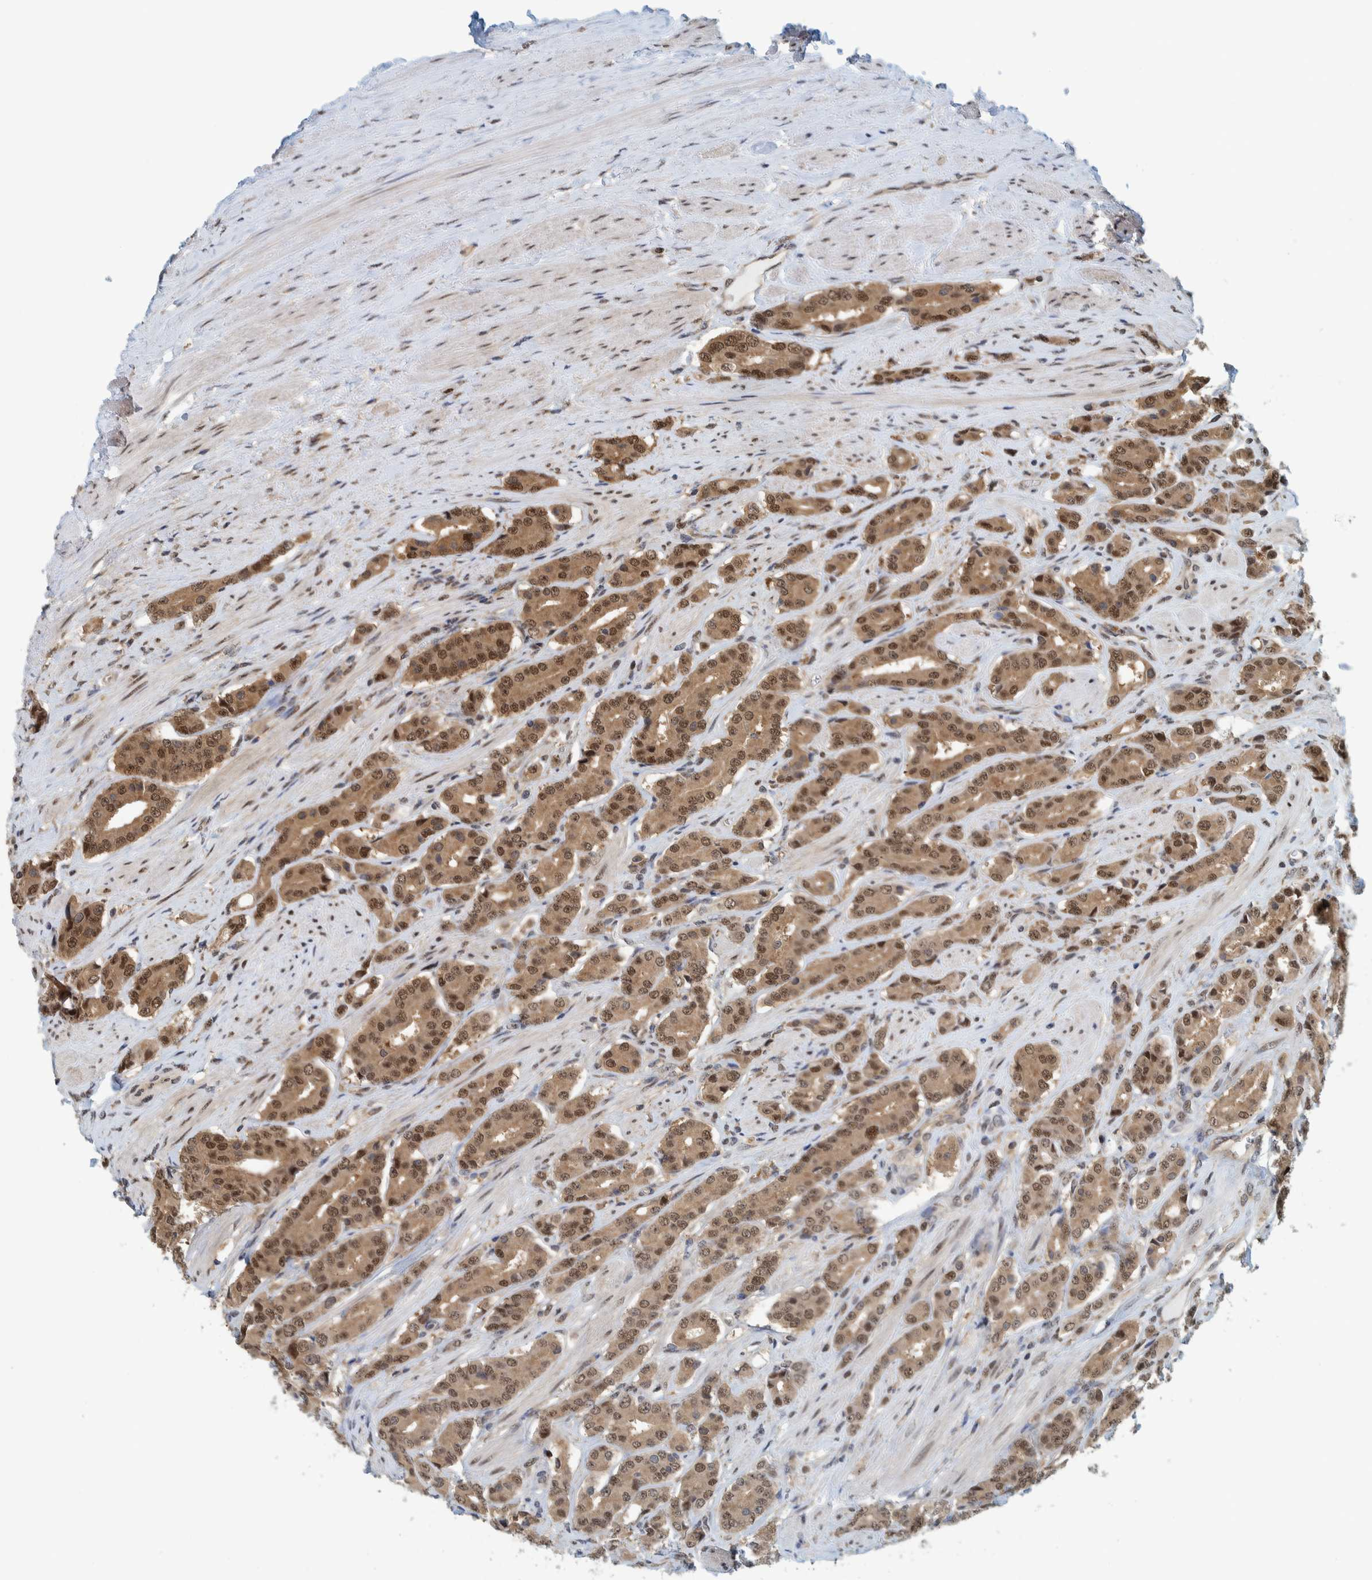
{"staining": {"intensity": "moderate", "quantity": ">75%", "location": "cytoplasmic/membranous,nuclear"}, "tissue": "prostate cancer", "cell_type": "Tumor cells", "image_type": "cancer", "snomed": [{"axis": "morphology", "description": "Adenocarcinoma, High grade"}, {"axis": "topography", "description": "Prostate"}], "caption": "Prostate cancer stained for a protein (brown) reveals moderate cytoplasmic/membranous and nuclear positive staining in about >75% of tumor cells.", "gene": "COPS3", "patient": {"sex": "male", "age": 71}}